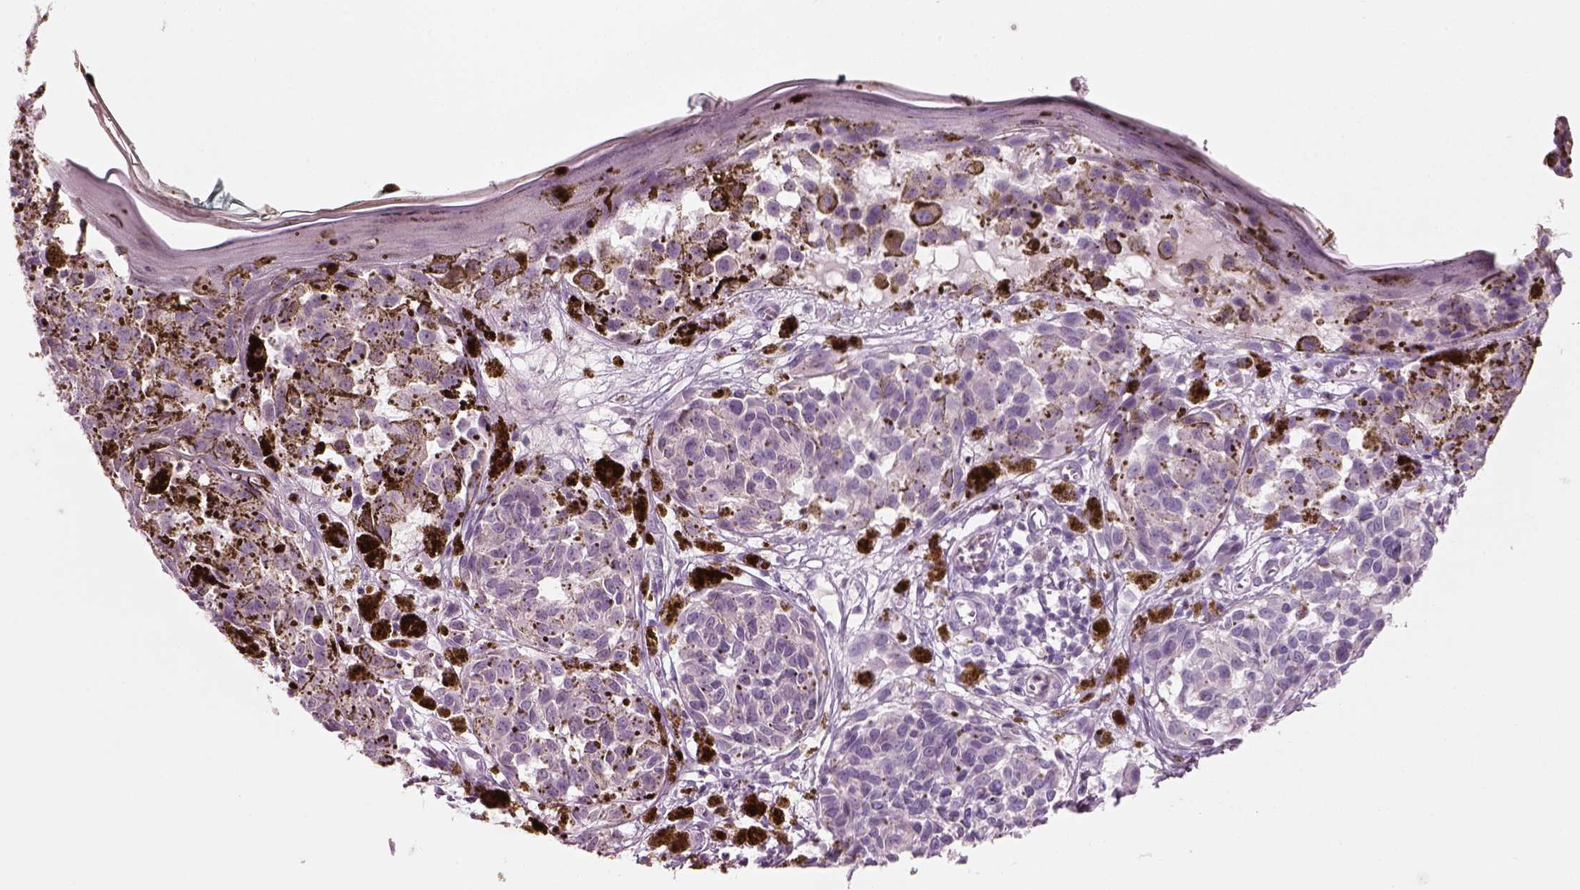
{"staining": {"intensity": "negative", "quantity": "none", "location": "none"}, "tissue": "melanoma", "cell_type": "Tumor cells", "image_type": "cancer", "snomed": [{"axis": "morphology", "description": "Malignant melanoma, NOS"}, {"axis": "topography", "description": "Skin"}], "caption": "Immunohistochemistry (IHC) of human melanoma demonstrates no staining in tumor cells.", "gene": "SLC27A2", "patient": {"sex": "female", "age": 38}}